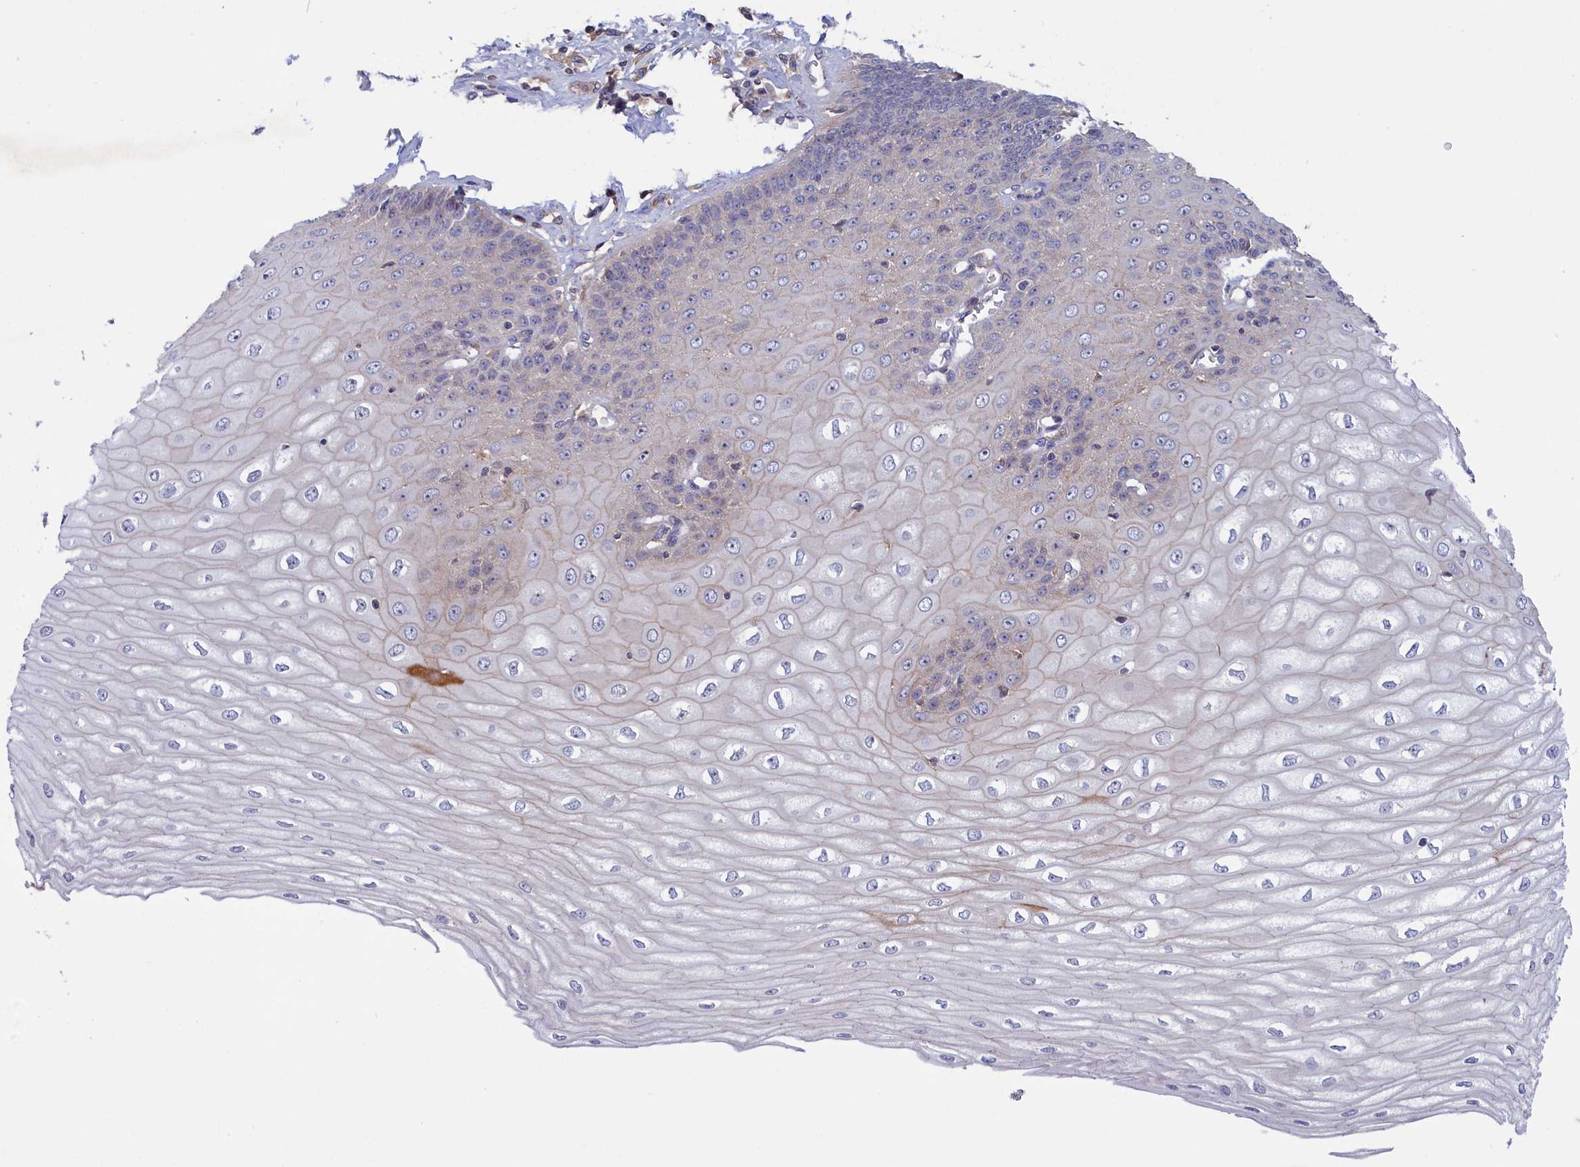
{"staining": {"intensity": "weak", "quantity": "25%-75%", "location": "cytoplasmic/membranous"}, "tissue": "esophagus", "cell_type": "Squamous epithelial cells", "image_type": "normal", "snomed": [{"axis": "morphology", "description": "Normal tissue, NOS"}, {"axis": "topography", "description": "Esophagus"}], "caption": "Immunohistochemical staining of benign human esophagus exhibits weak cytoplasmic/membranous protein positivity in approximately 25%-75% of squamous epithelial cells.", "gene": "CRACD", "patient": {"sex": "male", "age": 60}}